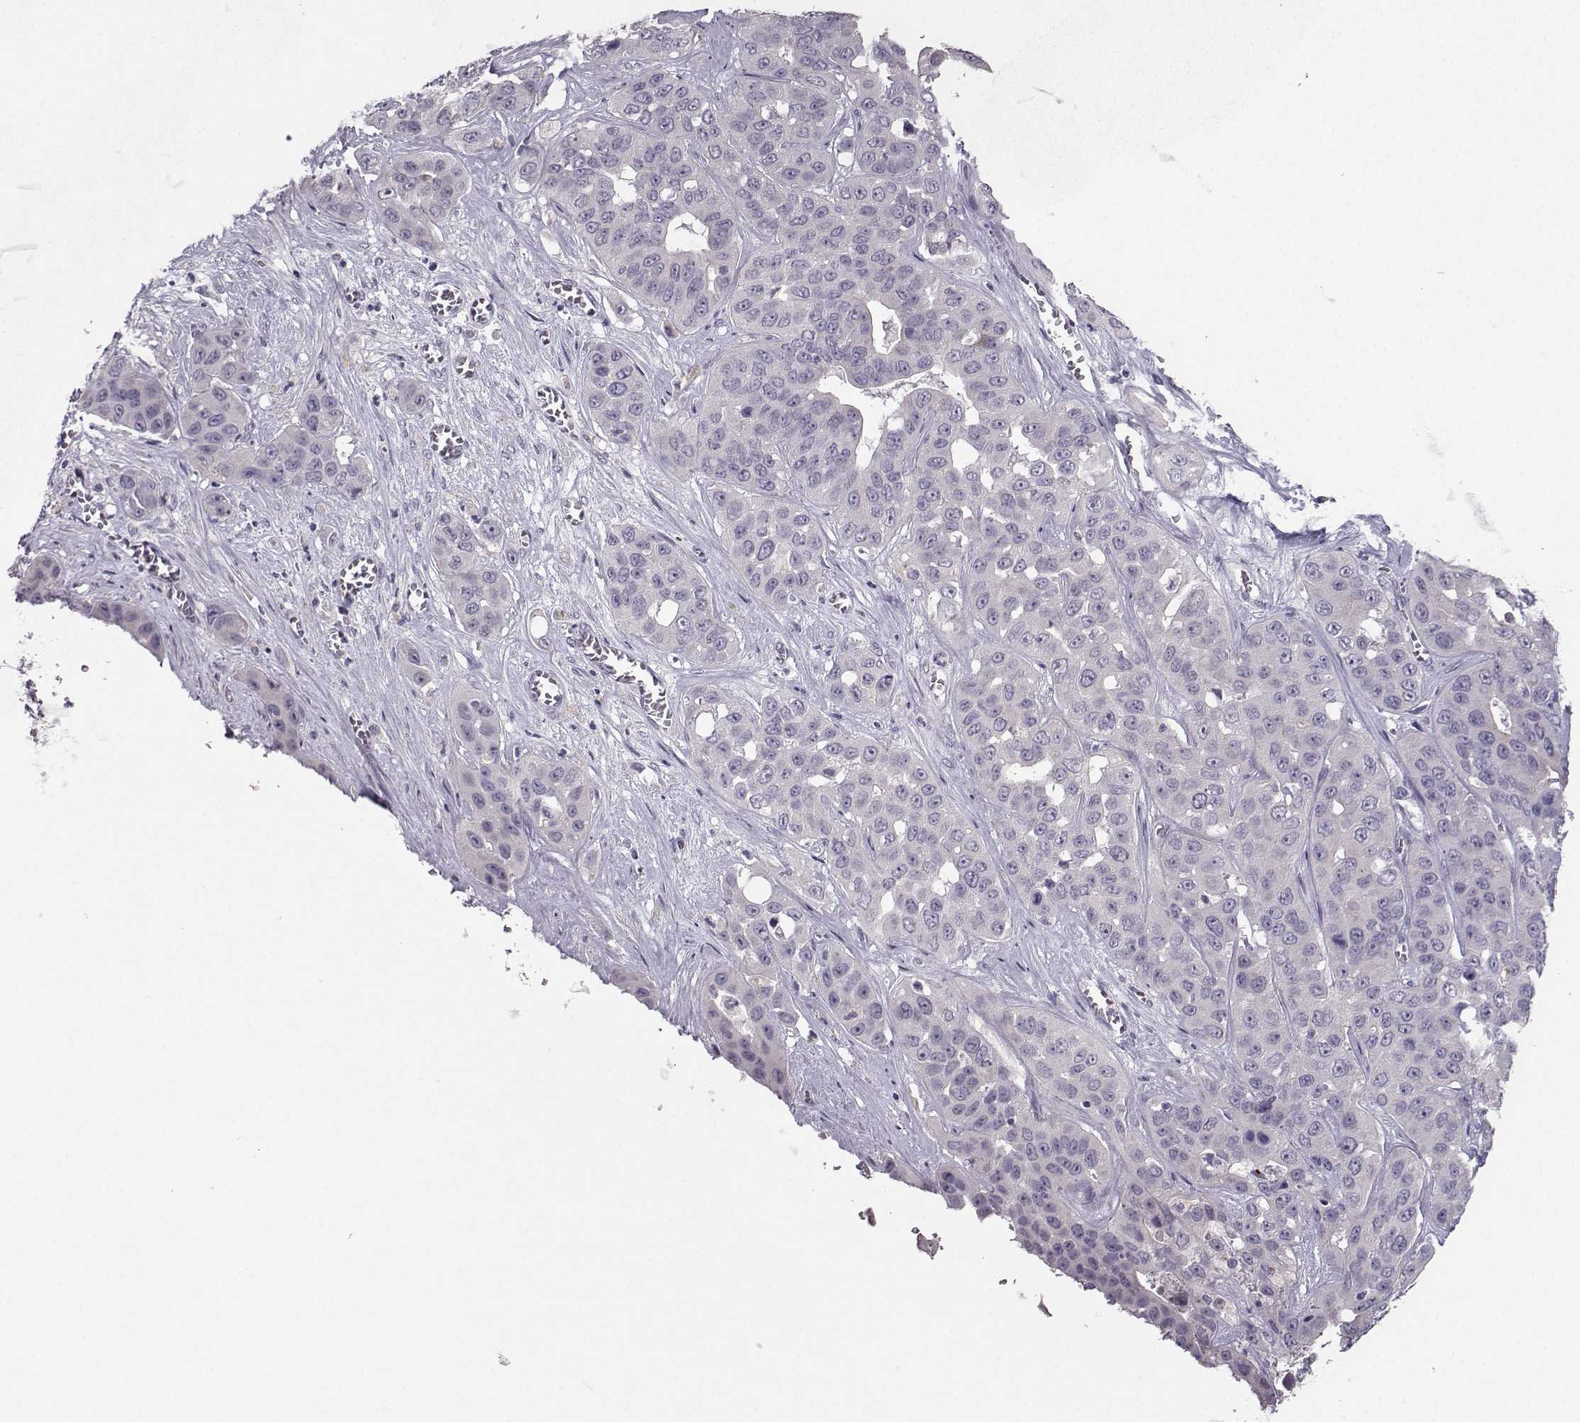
{"staining": {"intensity": "negative", "quantity": "none", "location": "none"}, "tissue": "liver cancer", "cell_type": "Tumor cells", "image_type": "cancer", "snomed": [{"axis": "morphology", "description": "Cholangiocarcinoma"}, {"axis": "topography", "description": "Liver"}], "caption": "The immunohistochemistry (IHC) image has no significant positivity in tumor cells of liver cancer (cholangiocarcinoma) tissue. (Brightfield microscopy of DAB (3,3'-diaminobenzidine) IHC at high magnification).", "gene": "LIN28A", "patient": {"sex": "female", "age": 52}}